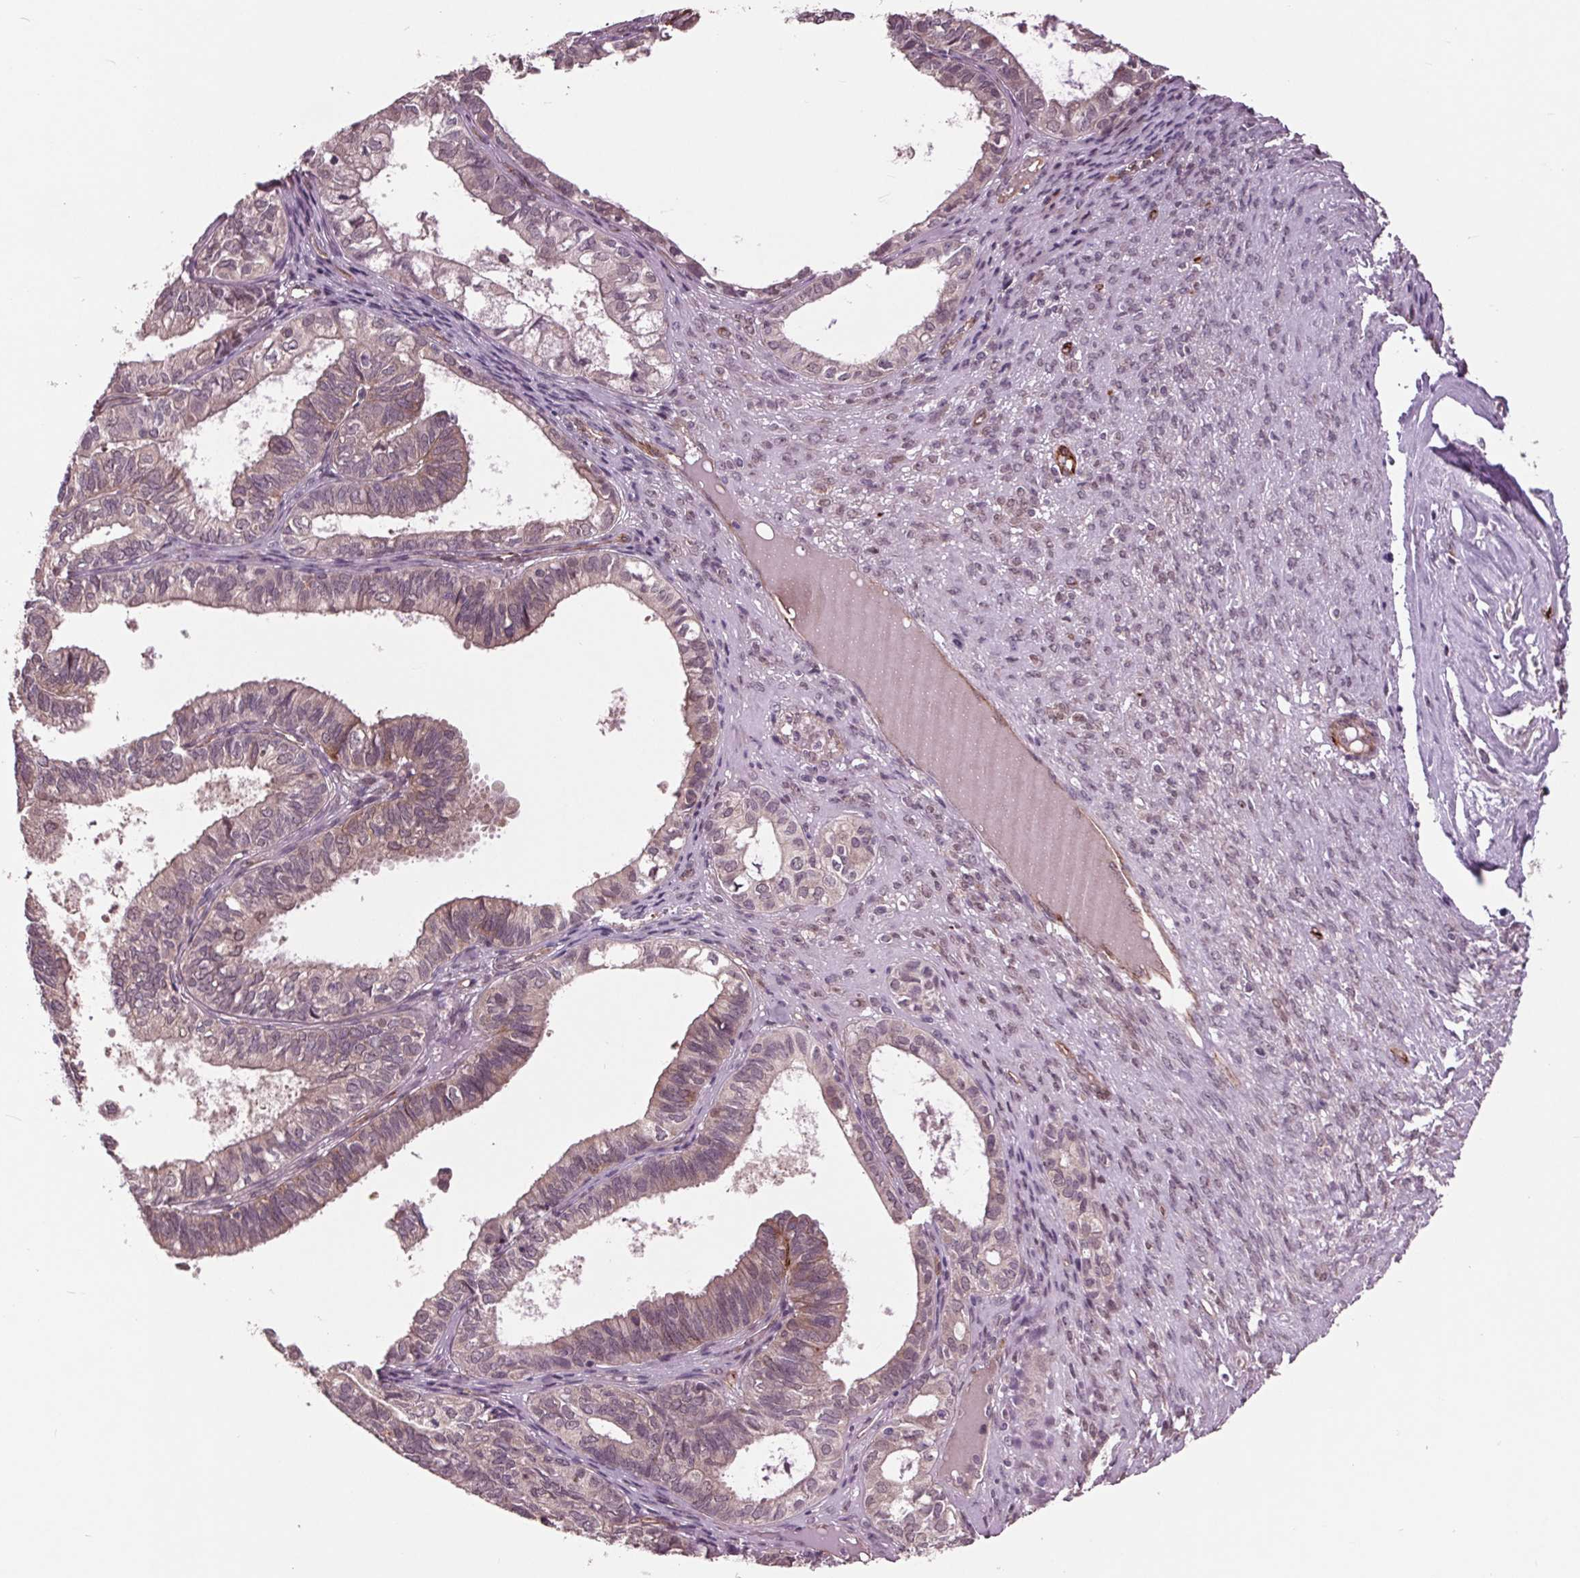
{"staining": {"intensity": "weak", "quantity": "25%-75%", "location": "cytoplasmic/membranous"}, "tissue": "ovarian cancer", "cell_type": "Tumor cells", "image_type": "cancer", "snomed": [{"axis": "morphology", "description": "Carcinoma, endometroid"}, {"axis": "topography", "description": "Ovary"}], "caption": "Immunohistochemistry photomicrograph of ovarian endometroid carcinoma stained for a protein (brown), which reveals low levels of weak cytoplasmic/membranous staining in about 25%-75% of tumor cells.", "gene": "MAPK8", "patient": {"sex": "female", "age": 64}}